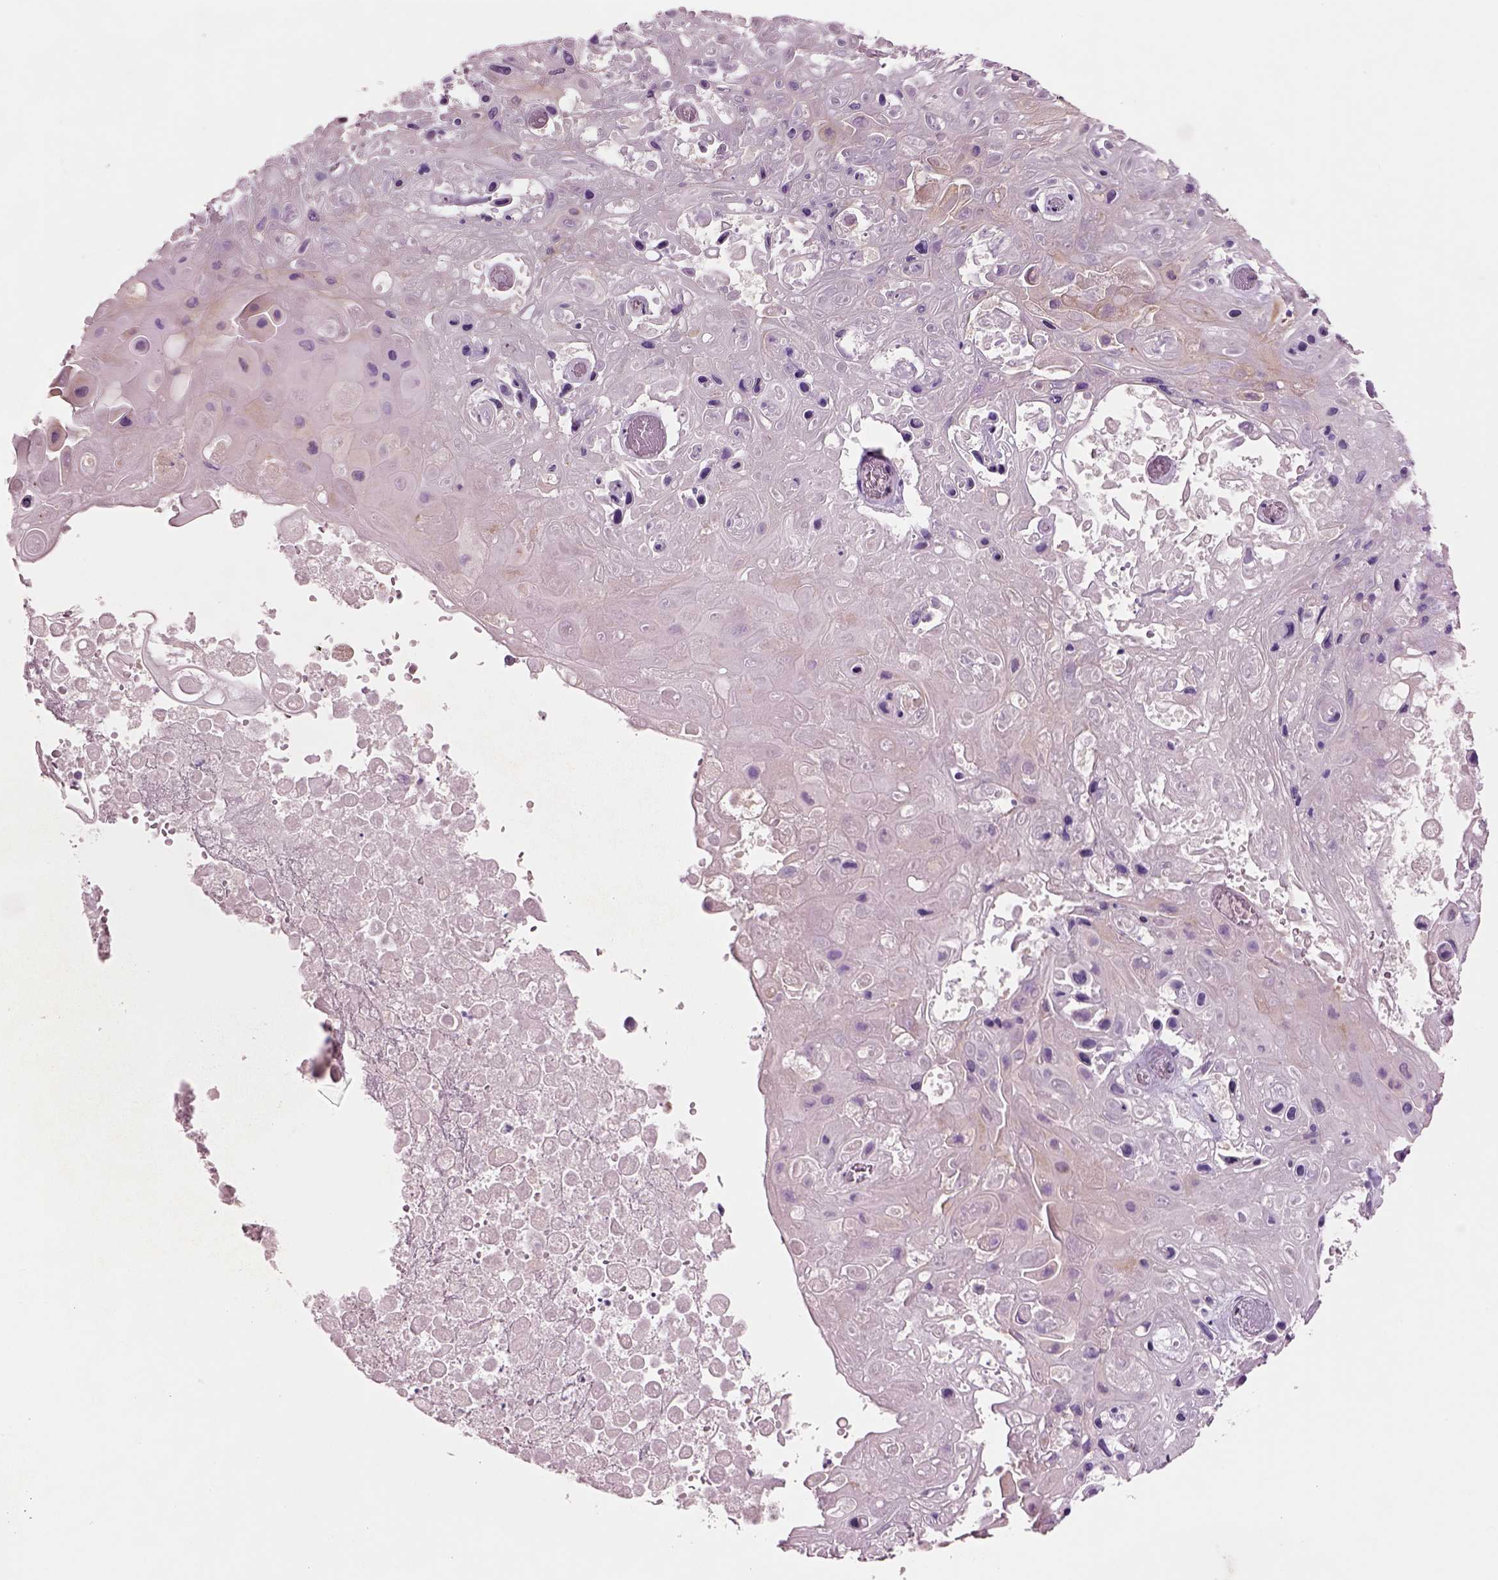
{"staining": {"intensity": "moderate", "quantity": "<25%", "location": "cytoplasmic/membranous"}, "tissue": "skin cancer", "cell_type": "Tumor cells", "image_type": "cancer", "snomed": [{"axis": "morphology", "description": "Squamous cell carcinoma, NOS"}, {"axis": "topography", "description": "Skin"}], "caption": "IHC image of squamous cell carcinoma (skin) stained for a protein (brown), which reveals low levels of moderate cytoplasmic/membranous expression in approximately <25% of tumor cells.", "gene": "PLPP7", "patient": {"sex": "male", "age": 82}}